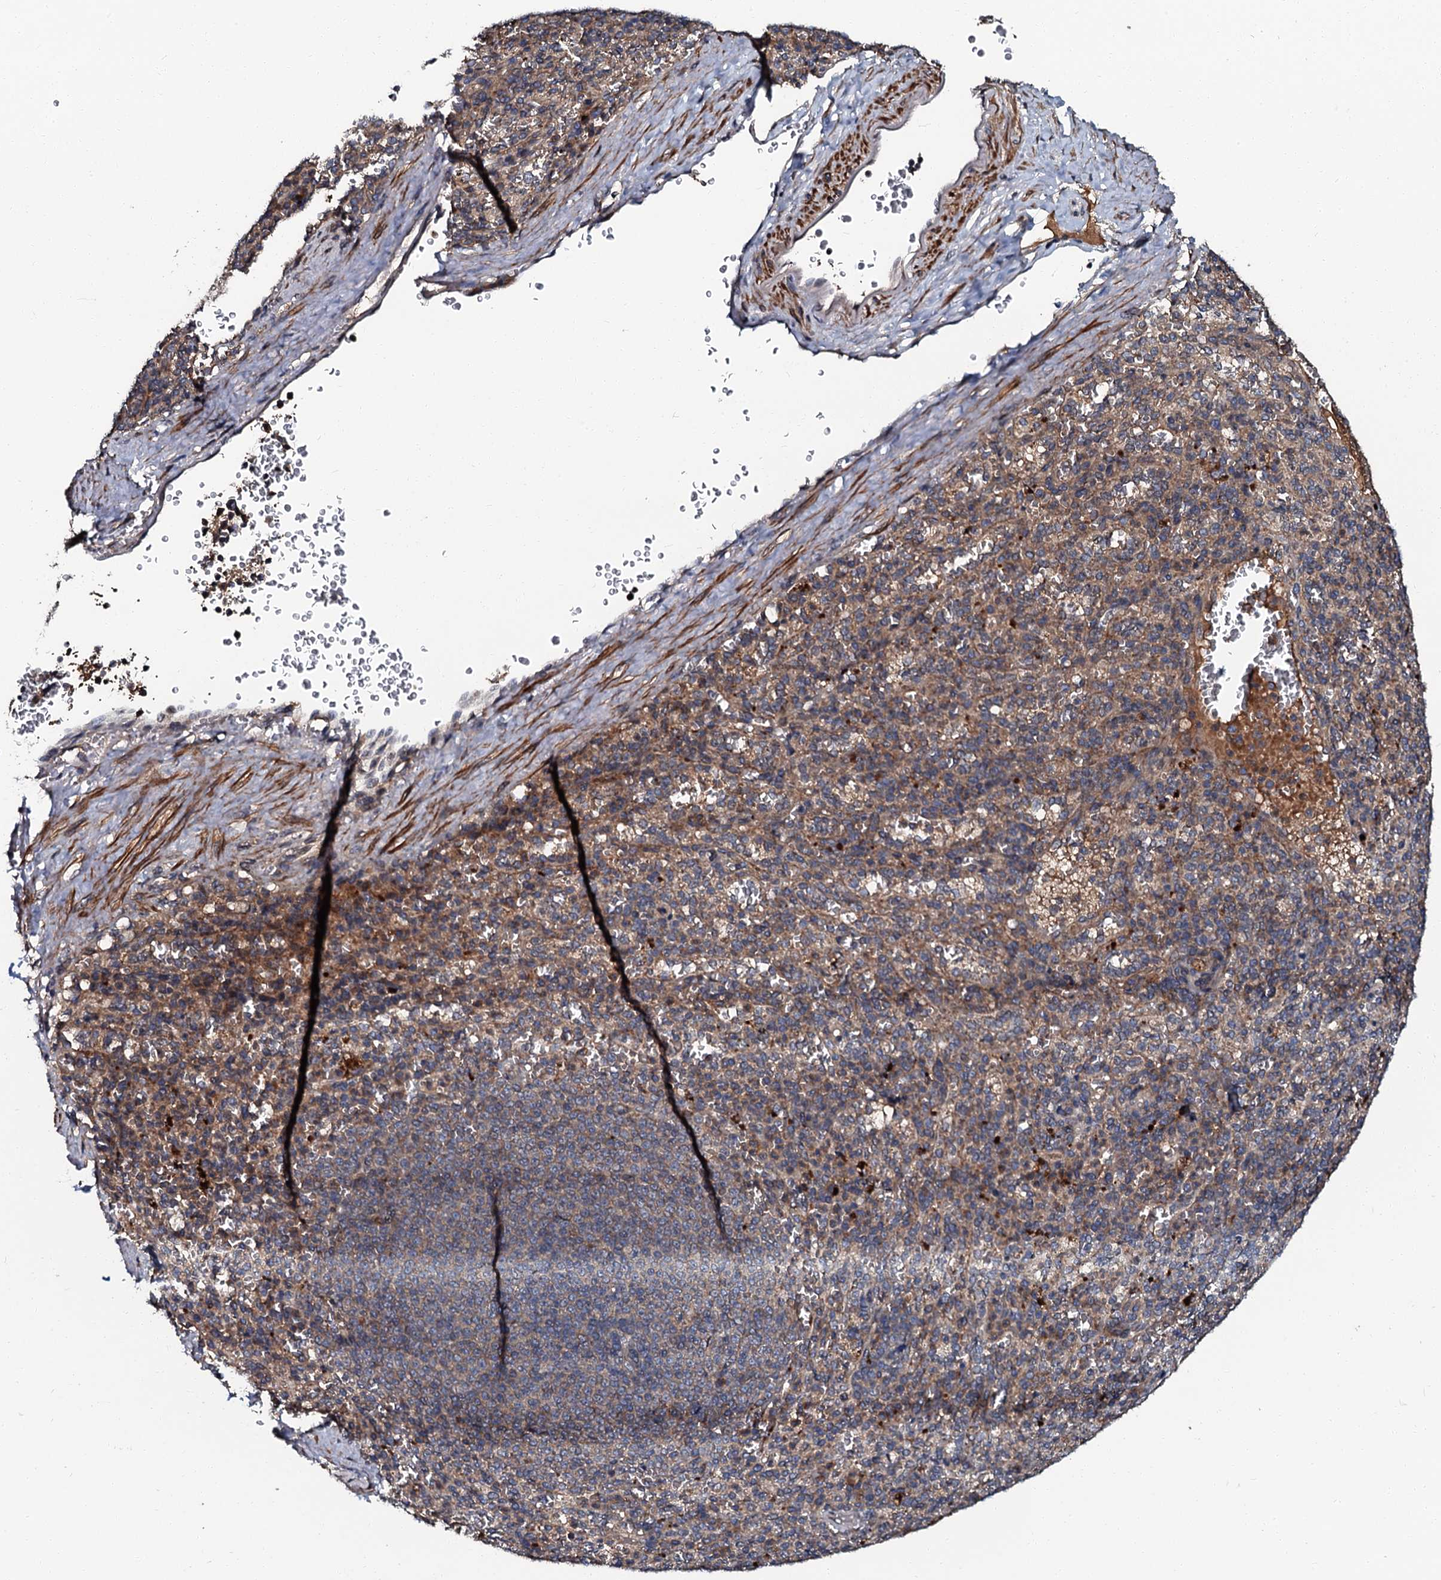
{"staining": {"intensity": "moderate", "quantity": "<25%", "location": "cytoplasmic/membranous"}, "tissue": "spleen", "cell_type": "Cells in red pulp", "image_type": "normal", "snomed": [{"axis": "morphology", "description": "Normal tissue, NOS"}, {"axis": "topography", "description": "Spleen"}], "caption": "Immunohistochemical staining of normal spleen reveals <25% levels of moderate cytoplasmic/membranous protein positivity in approximately <25% of cells in red pulp. The staining was performed using DAB to visualize the protein expression in brown, while the nuclei were stained in blue with hematoxylin (Magnification: 20x).", "gene": "N4BP1", "patient": {"sex": "female", "age": 21}}